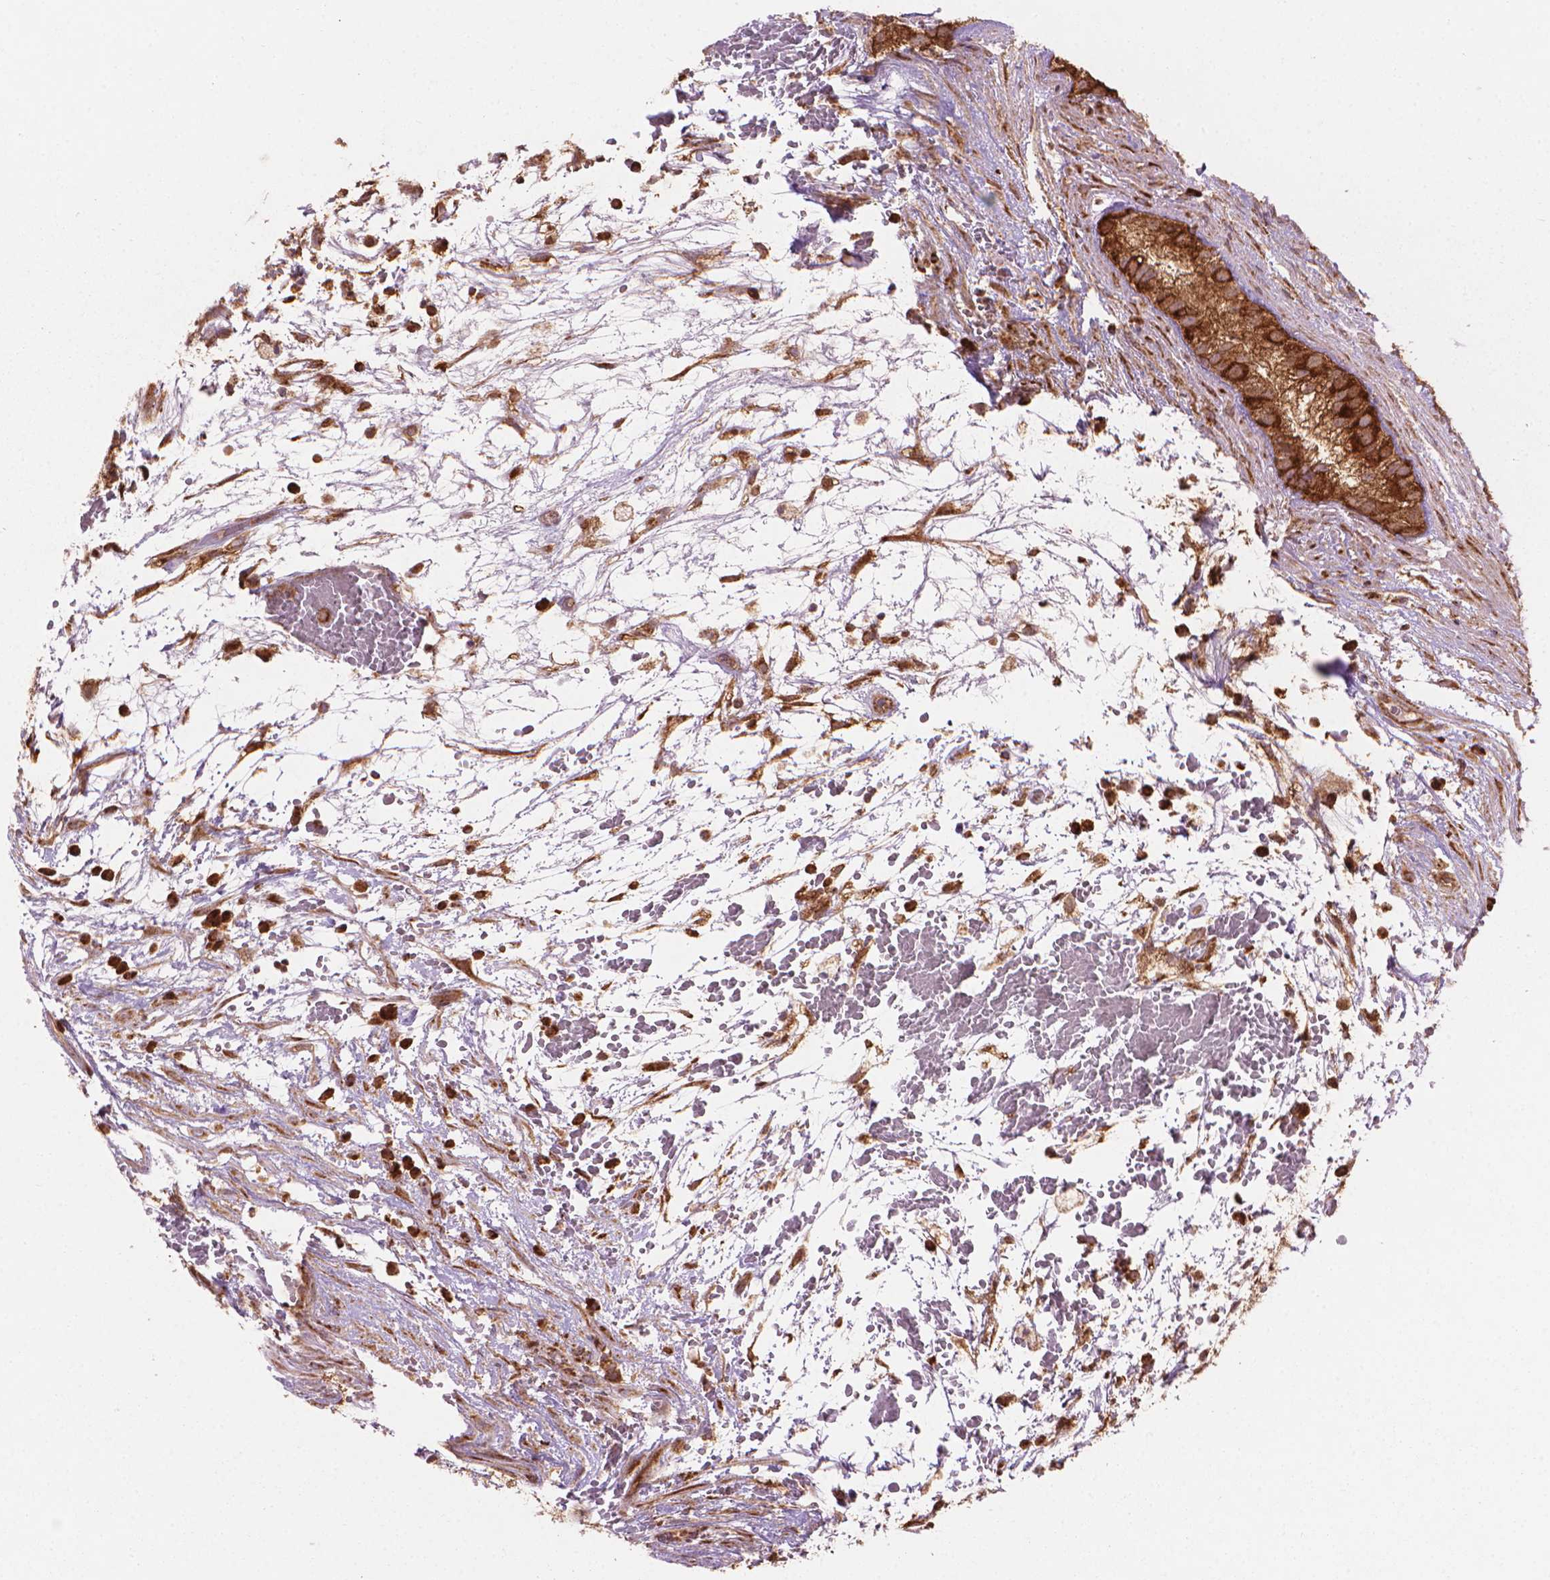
{"staining": {"intensity": "strong", "quantity": "<25%", "location": "cytoplasmic/membranous"}, "tissue": "testis cancer", "cell_type": "Tumor cells", "image_type": "cancer", "snomed": [{"axis": "morphology", "description": "Normal tissue, NOS"}, {"axis": "morphology", "description": "Carcinoma, Embryonal, NOS"}, {"axis": "topography", "description": "Testis"}], "caption": "Testis cancer (embryonal carcinoma) tissue demonstrates strong cytoplasmic/membranous staining in about <25% of tumor cells", "gene": "VARS2", "patient": {"sex": "male", "age": 32}}